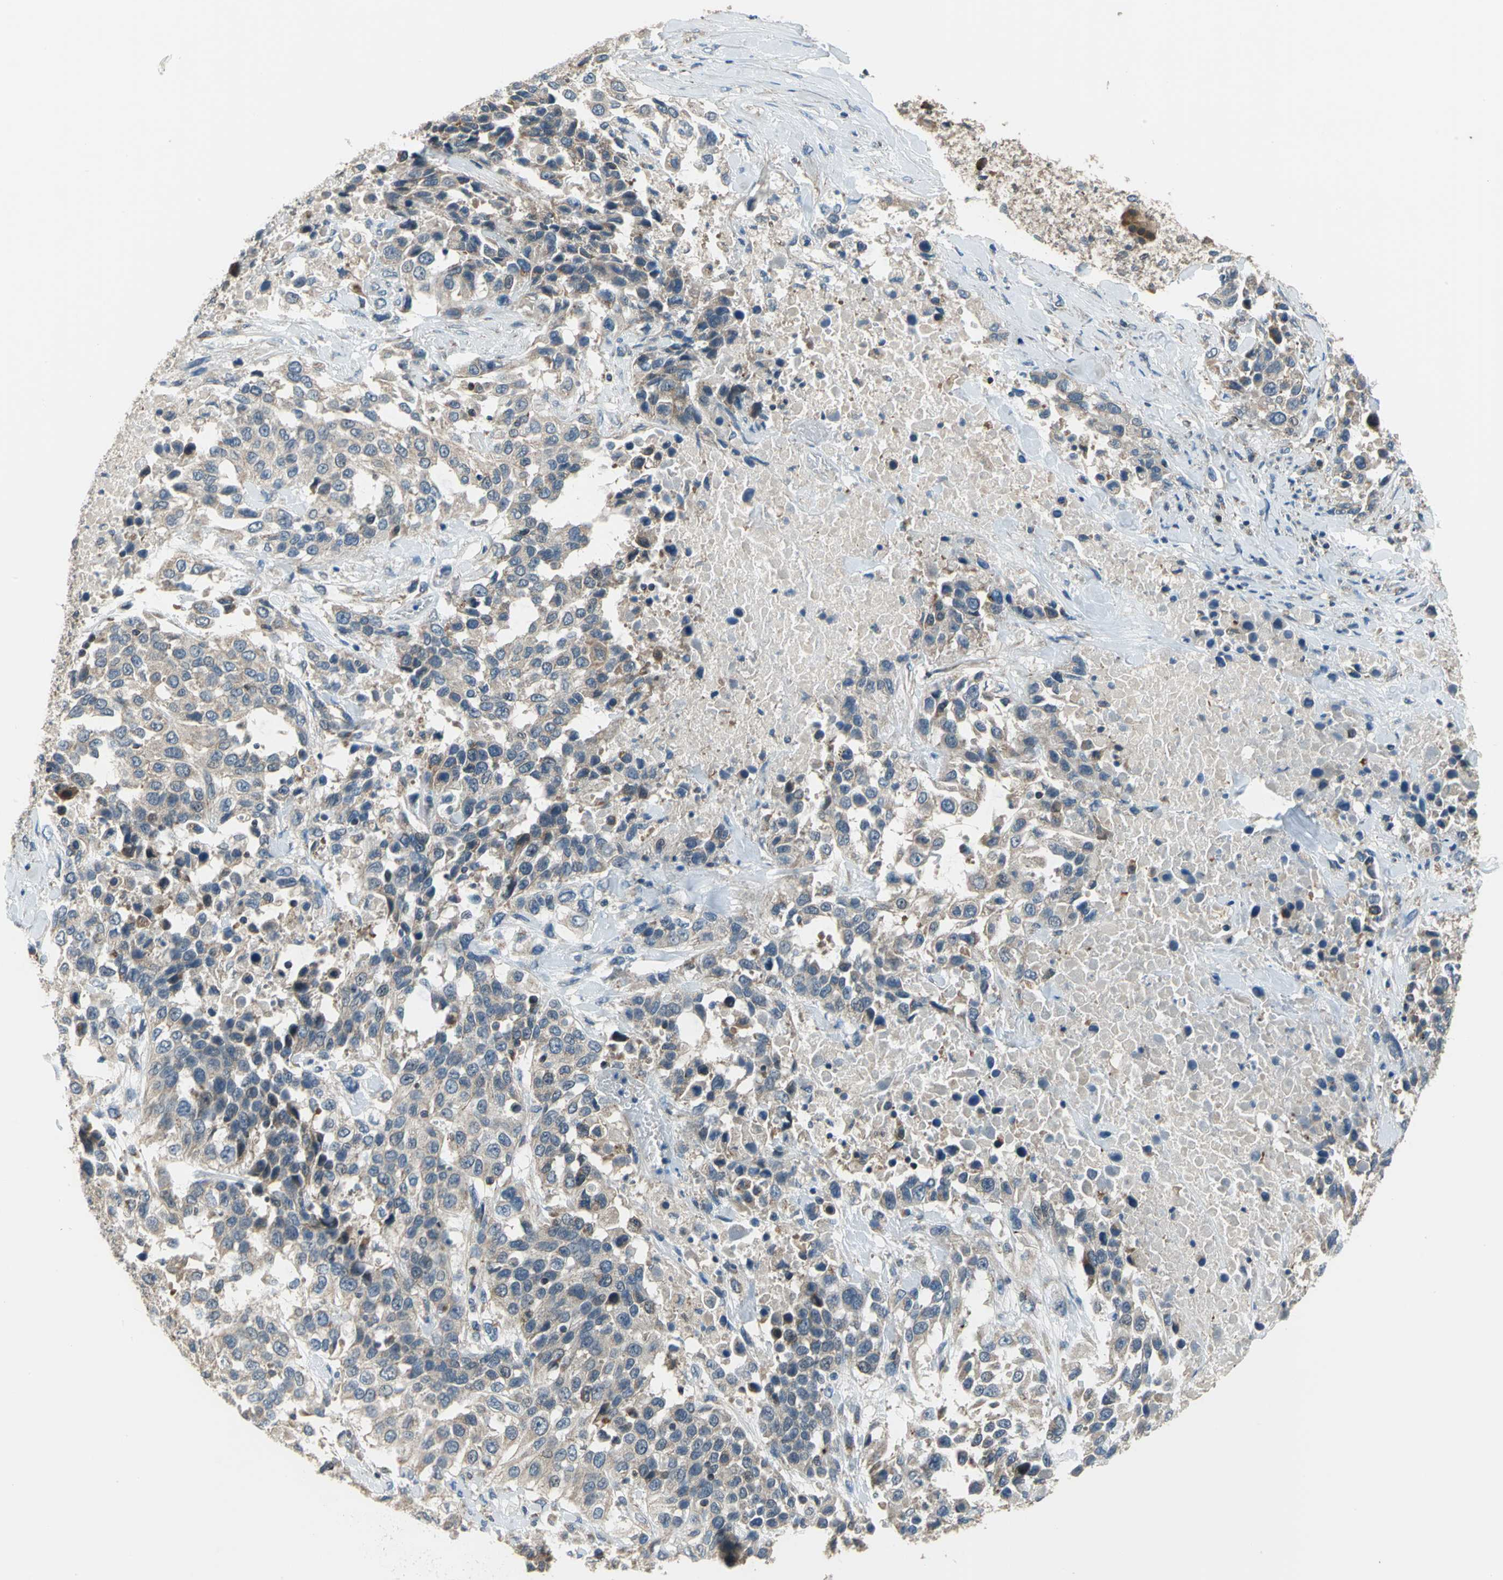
{"staining": {"intensity": "weak", "quantity": ">75%", "location": "cytoplasmic/membranous"}, "tissue": "urothelial cancer", "cell_type": "Tumor cells", "image_type": "cancer", "snomed": [{"axis": "morphology", "description": "Urothelial carcinoma, High grade"}, {"axis": "topography", "description": "Urinary bladder"}], "caption": "Urothelial cancer tissue shows weak cytoplasmic/membranous expression in approximately >75% of tumor cells", "gene": "TRAK1", "patient": {"sex": "female", "age": 80}}